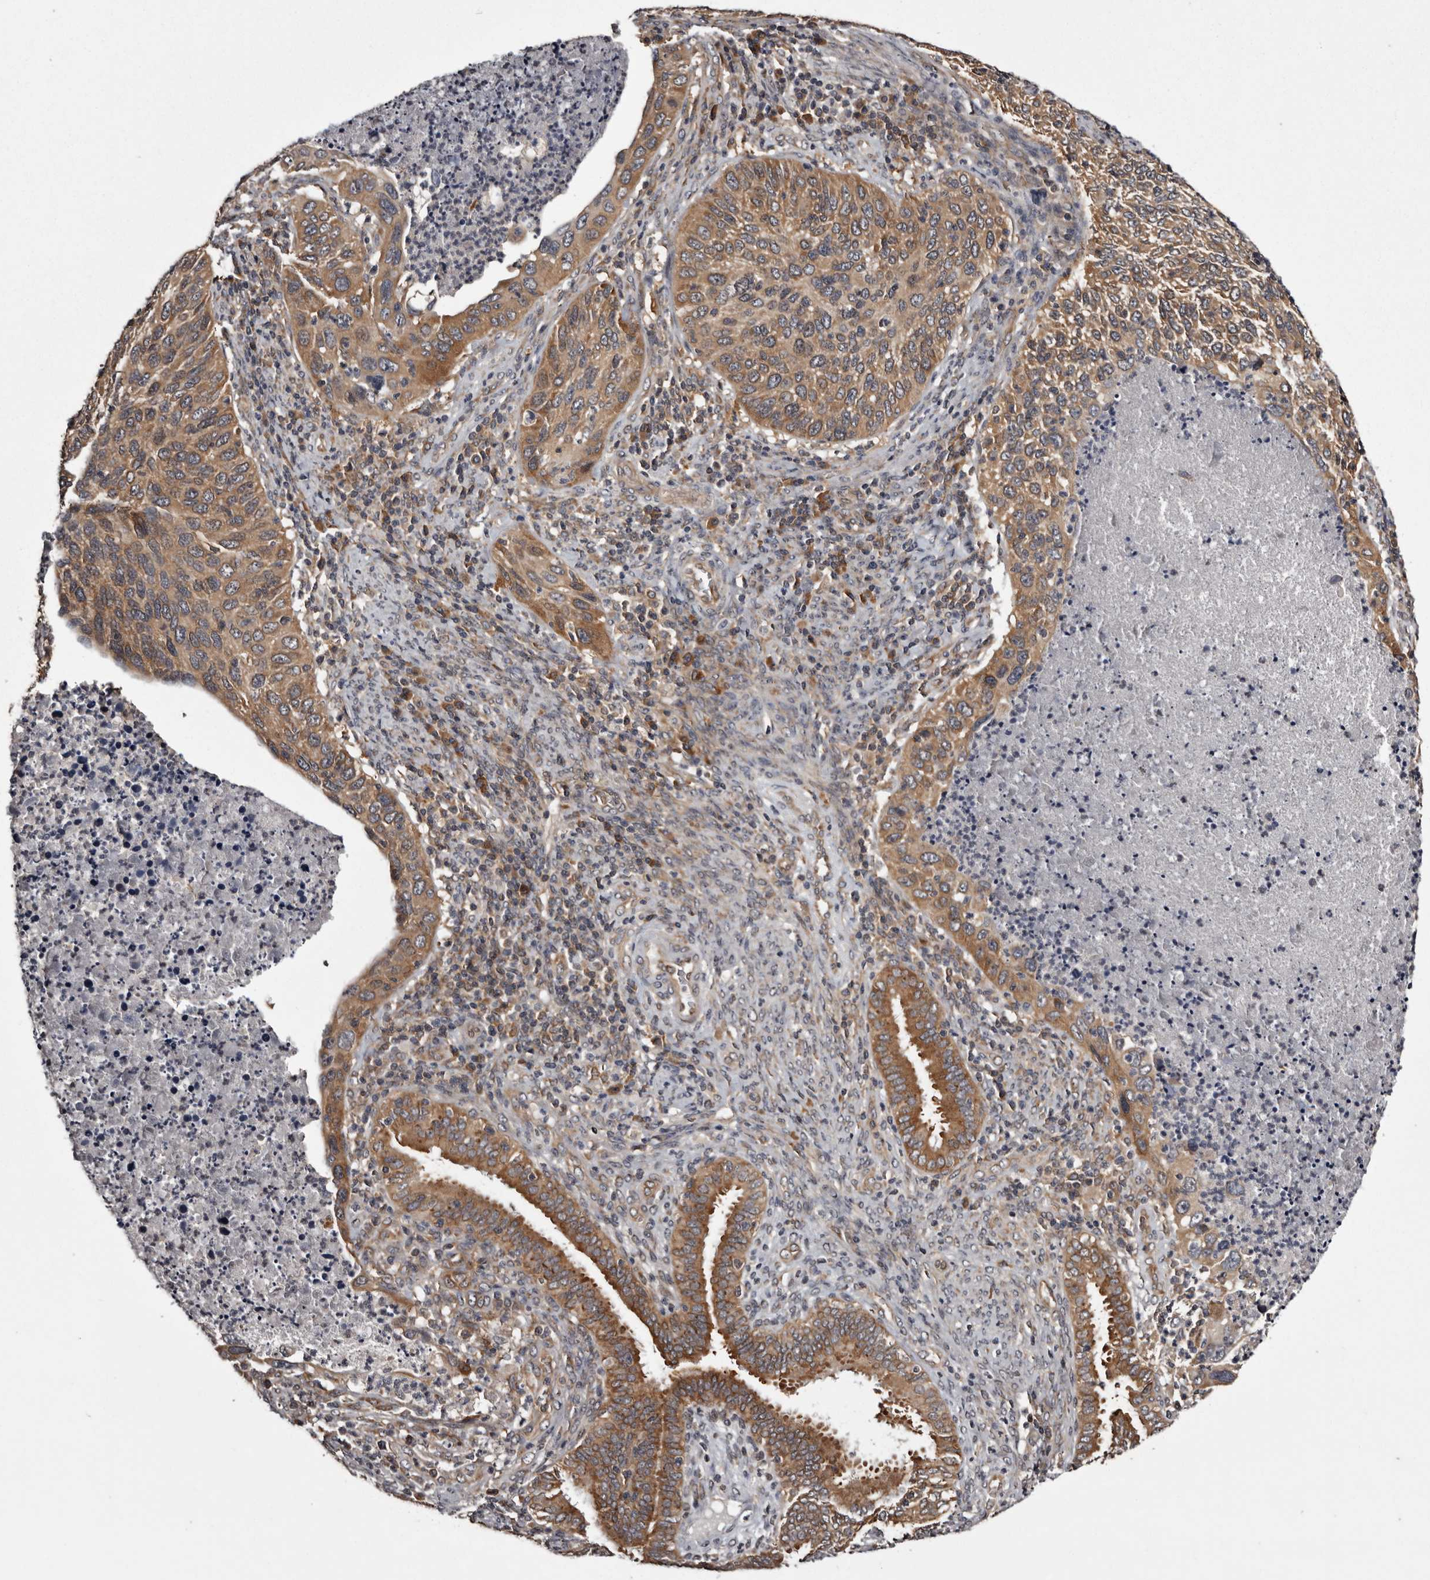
{"staining": {"intensity": "moderate", "quantity": ">75%", "location": "cytoplasmic/membranous"}, "tissue": "cervical cancer", "cell_type": "Tumor cells", "image_type": "cancer", "snomed": [{"axis": "morphology", "description": "Squamous cell carcinoma, NOS"}, {"axis": "topography", "description": "Cervix"}], "caption": "A high-resolution histopathology image shows immunohistochemistry (IHC) staining of cervical squamous cell carcinoma, which demonstrates moderate cytoplasmic/membranous staining in approximately >75% of tumor cells.", "gene": "DARS1", "patient": {"sex": "female", "age": 38}}